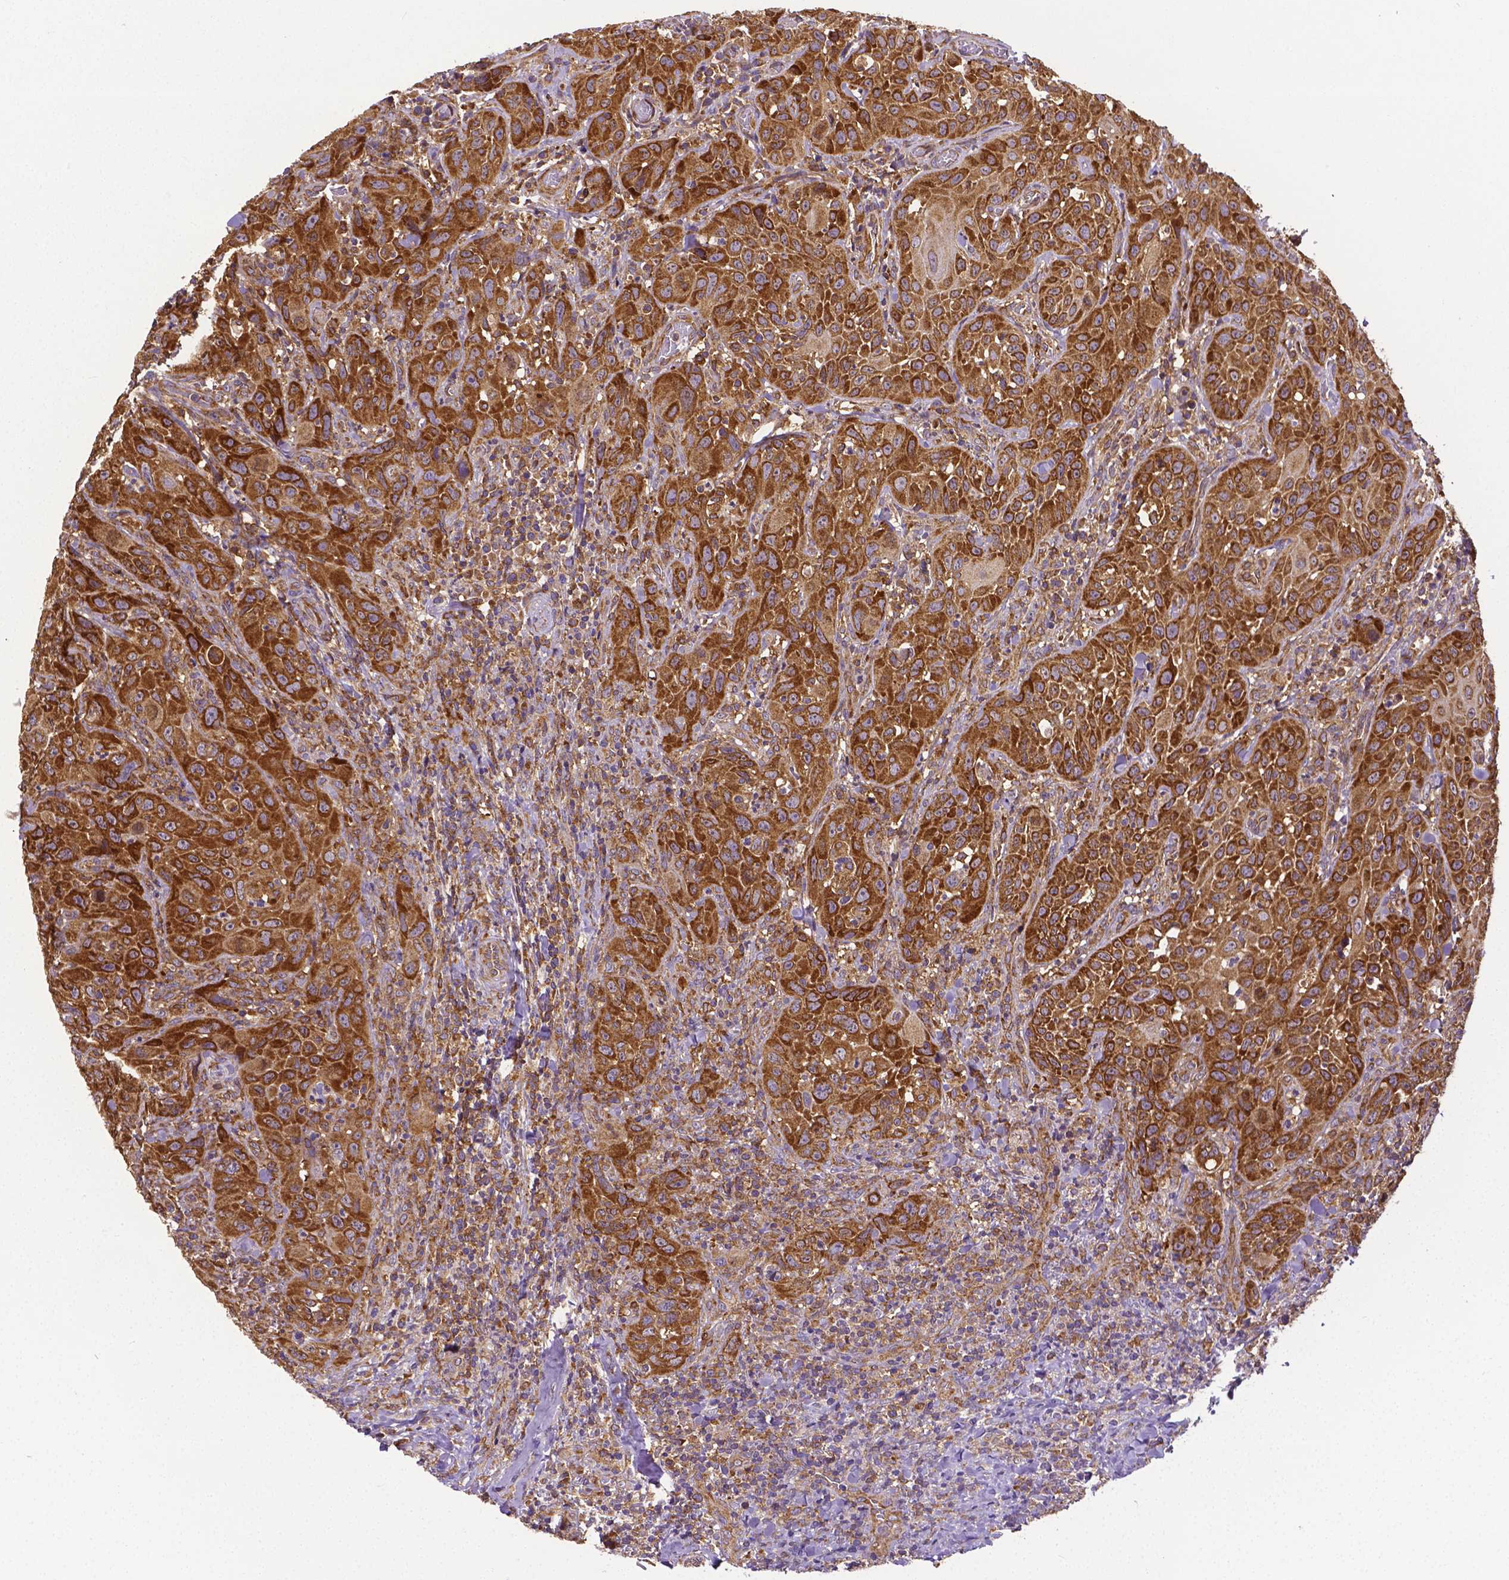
{"staining": {"intensity": "strong", "quantity": ">75%", "location": "cytoplasmic/membranous"}, "tissue": "head and neck cancer", "cell_type": "Tumor cells", "image_type": "cancer", "snomed": [{"axis": "morphology", "description": "Normal tissue, NOS"}, {"axis": "morphology", "description": "Squamous cell carcinoma, NOS"}, {"axis": "topography", "description": "Oral tissue"}, {"axis": "topography", "description": "Tounge, NOS"}, {"axis": "topography", "description": "Head-Neck"}], "caption": "The immunohistochemical stain labels strong cytoplasmic/membranous expression in tumor cells of head and neck cancer tissue.", "gene": "DICER1", "patient": {"sex": "male", "age": 62}}